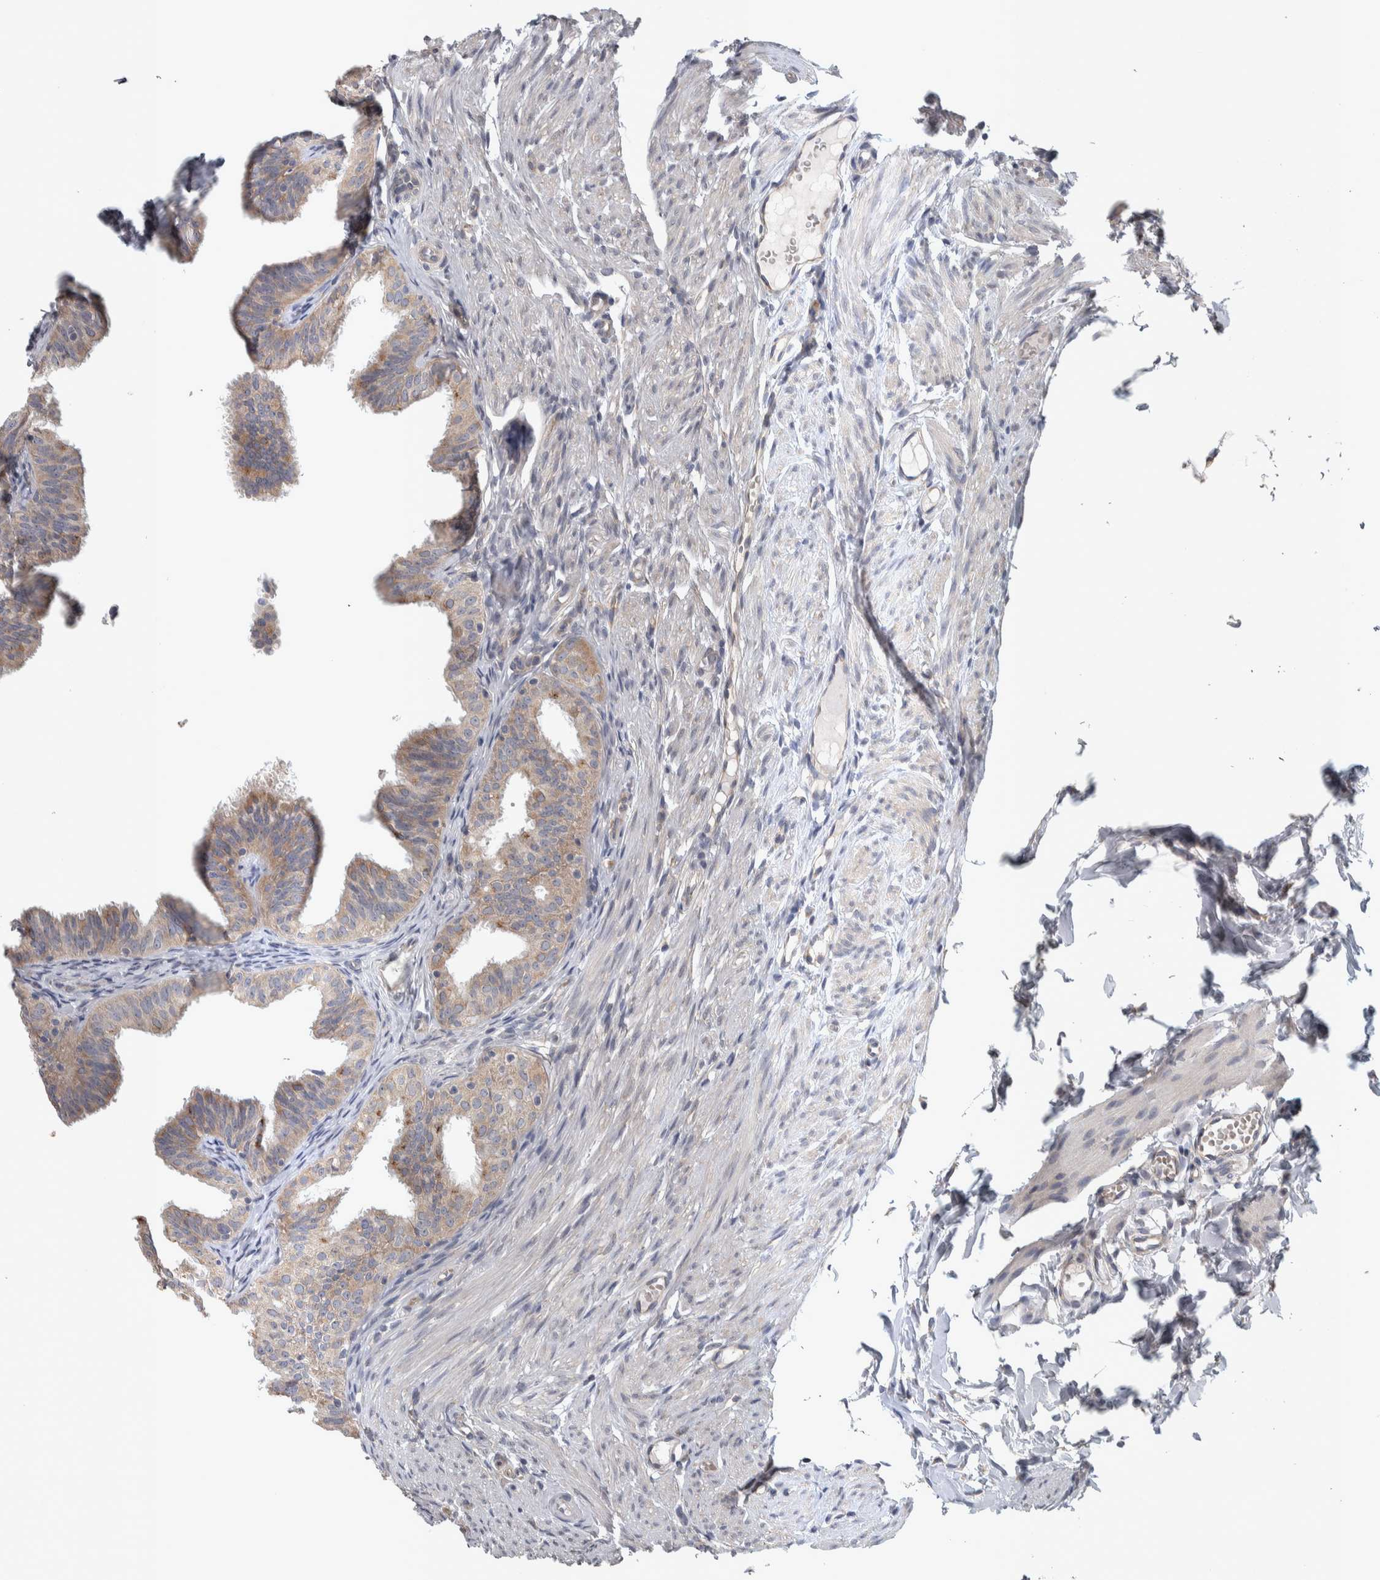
{"staining": {"intensity": "weak", "quantity": ">75%", "location": "cytoplasmic/membranous"}, "tissue": "fallopian tube", "cell_type": "Glandular cells", "image_type": "normal", "snomed": [{"axis": "morphology", "description": "Normal tissue, NOS"}, {"axis": "topography", "description": "Fallopian tube"}], "caption": "This image shows immunohistochemistry (IHC) staining of normal human fallopian tube, with low weak cytoplasmic/membranous positivity in approximately >75% of glandular cells.", "gene": "SRP68", "patient": {"sex": "female", "age": 35}}